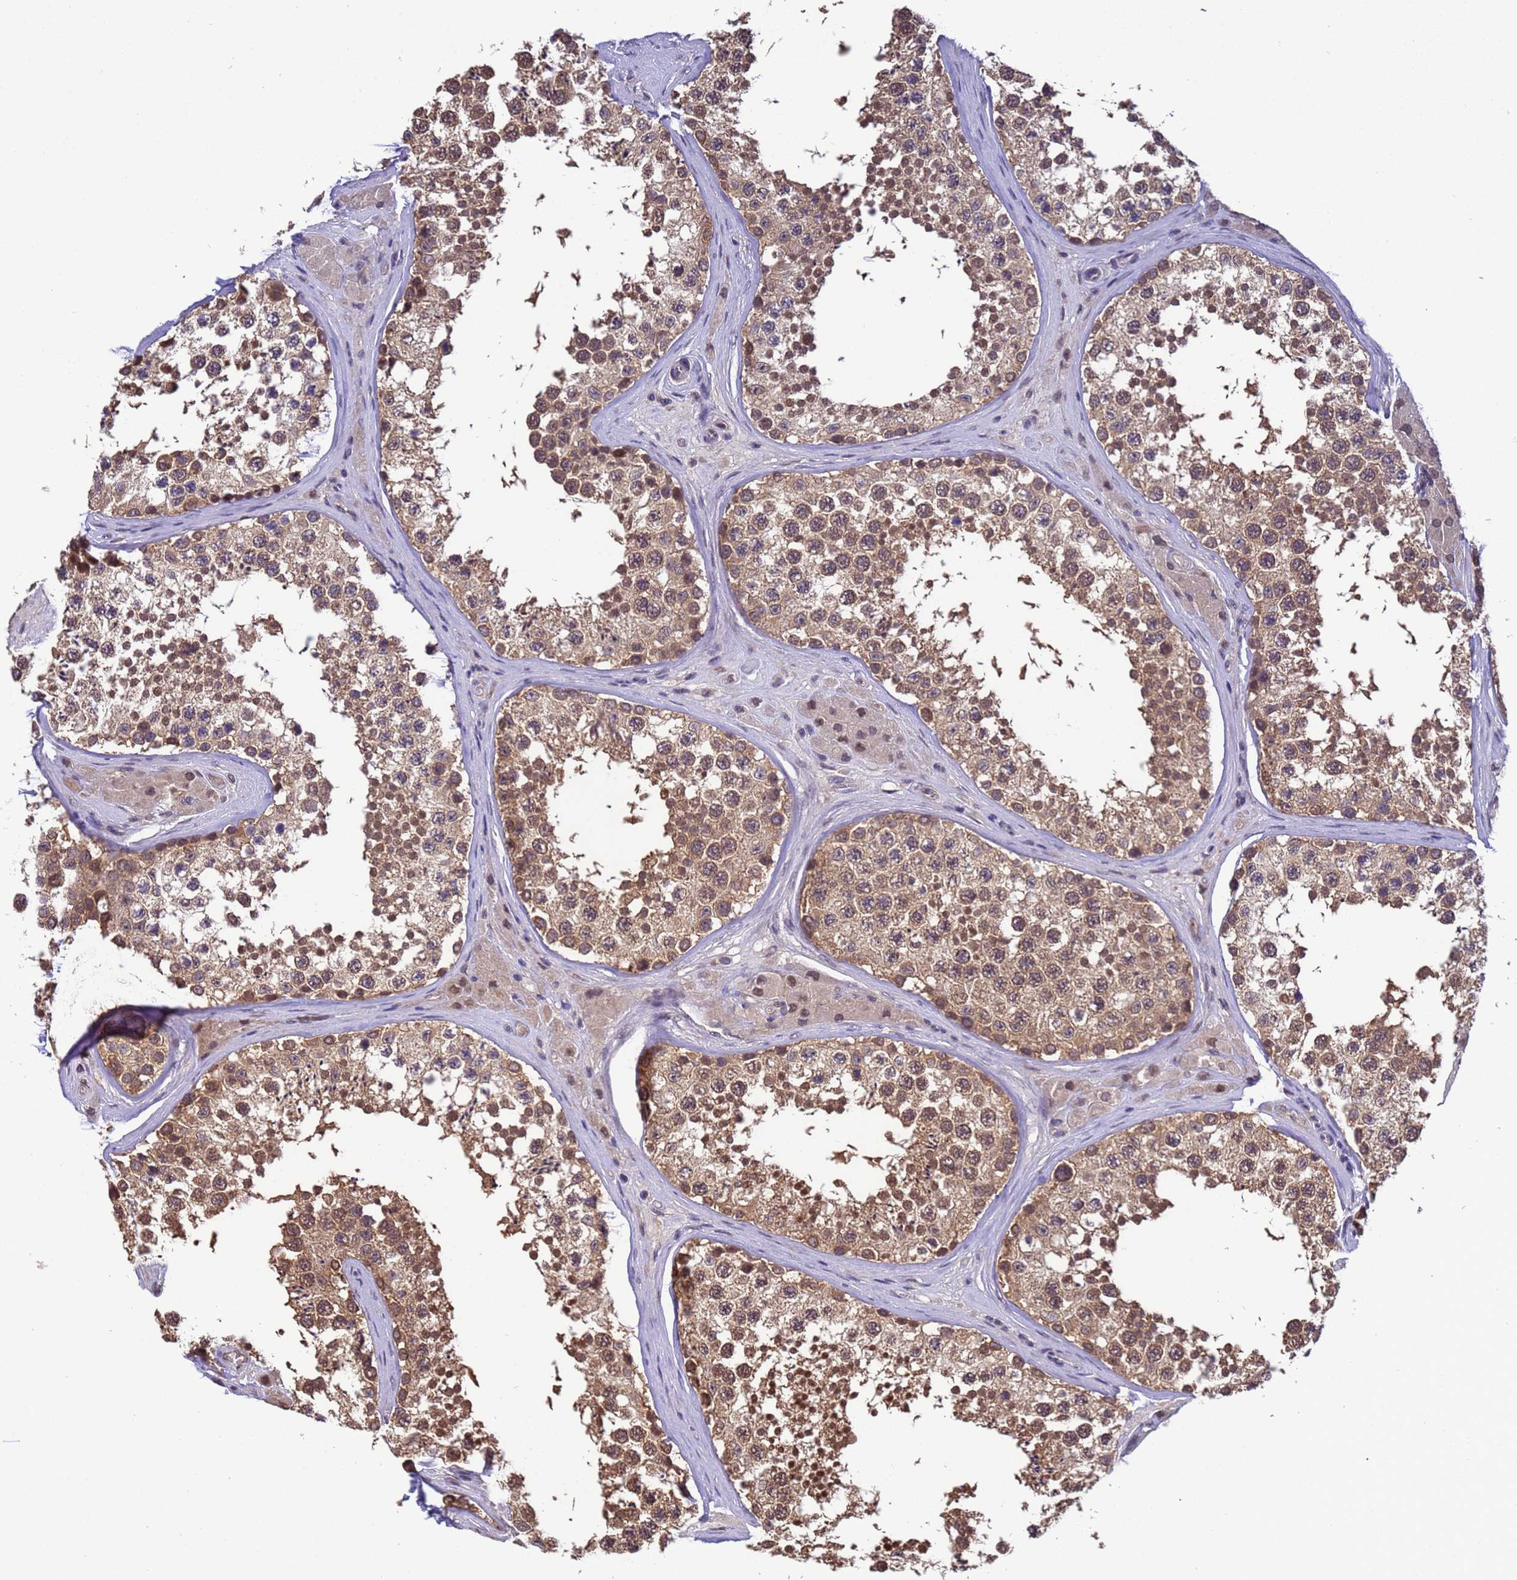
{"staining": {"intensity": "moderate", "quantity": ">75%", "location": "cytoplasmic/membranous,nuclear"}, "tissue": "testis", "cell_type": "Cells in seminiferous ducts", "image_type": "normal", "snomed": [{"axis": "morphology", "description": "Normal tissue, NOS"}, {"axis": "topography", "description": "Testis"}], "caption": "Cells in seminiferous ducts display medium levels of moderate cytoplasmic/membranous,nuclear staining in about >75% of cells in benign testis. The protein is shown in brown color, while the nuclei are stained blue.", "gene": "ZFP69B", "patient": {"sex": "male", "age": 46}}